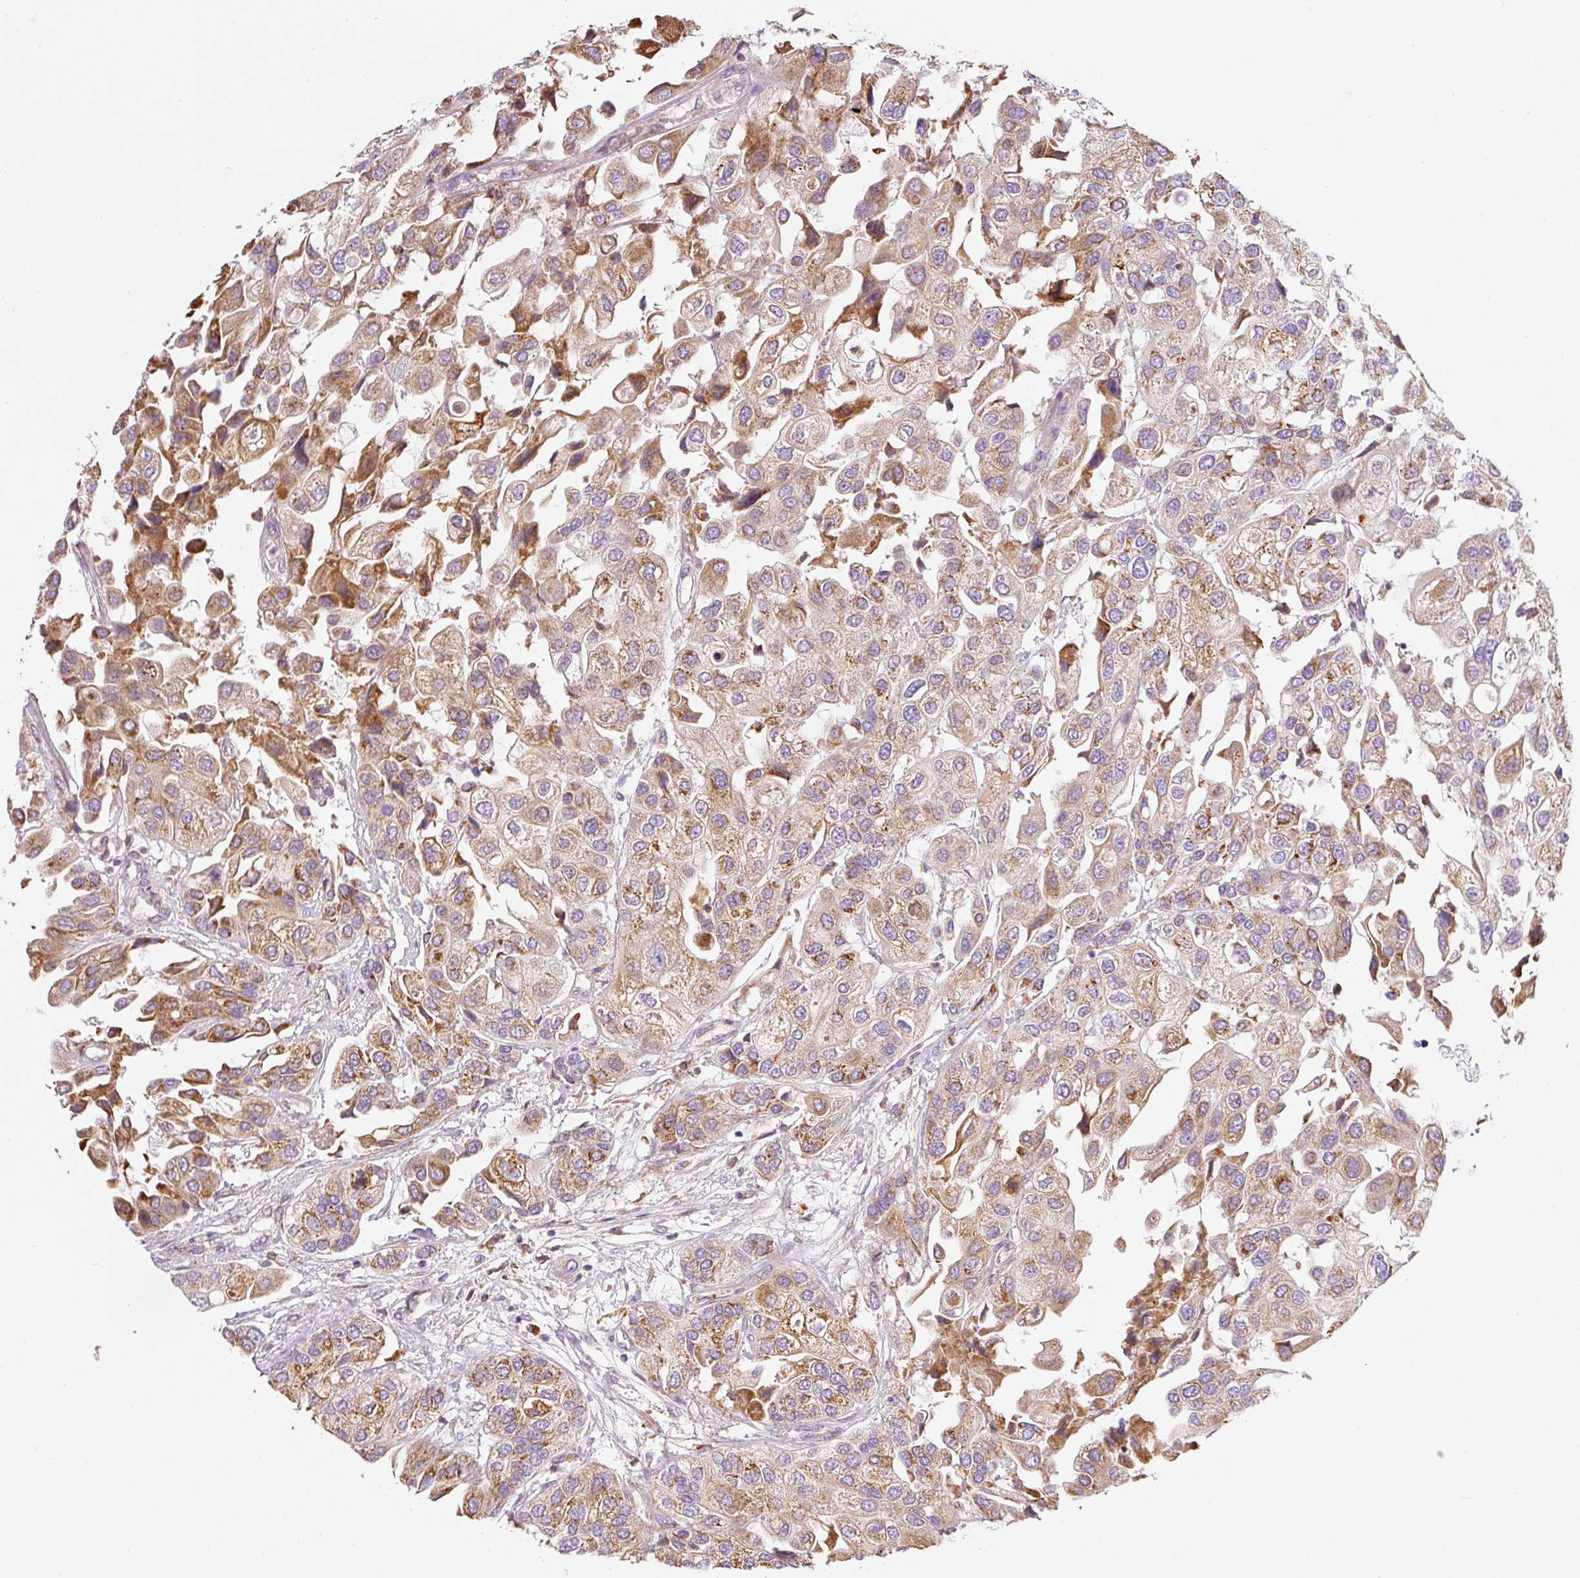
{"staining": {"intensity": "strong", "quantity": ">75%", "location": "cytoplasmic/membranous"}, "tissue": "urothelial cancer", "cell_type": "Tumor cells", "image_type": "cancer", "snomed": [{"axis": "morphology", "description": "Urothelial carcinoma, High grade"}, {"axis": "topography", "description": "Urinary bladder"}], "caption": "A histopathology image of urothelial carcinoma (high-grade) stained for a protein displays strong cytoplasmic/membranous brown staining in tumor cells.", "gene": "MORN4", "patient": {"sex": "female", "age": 64}}